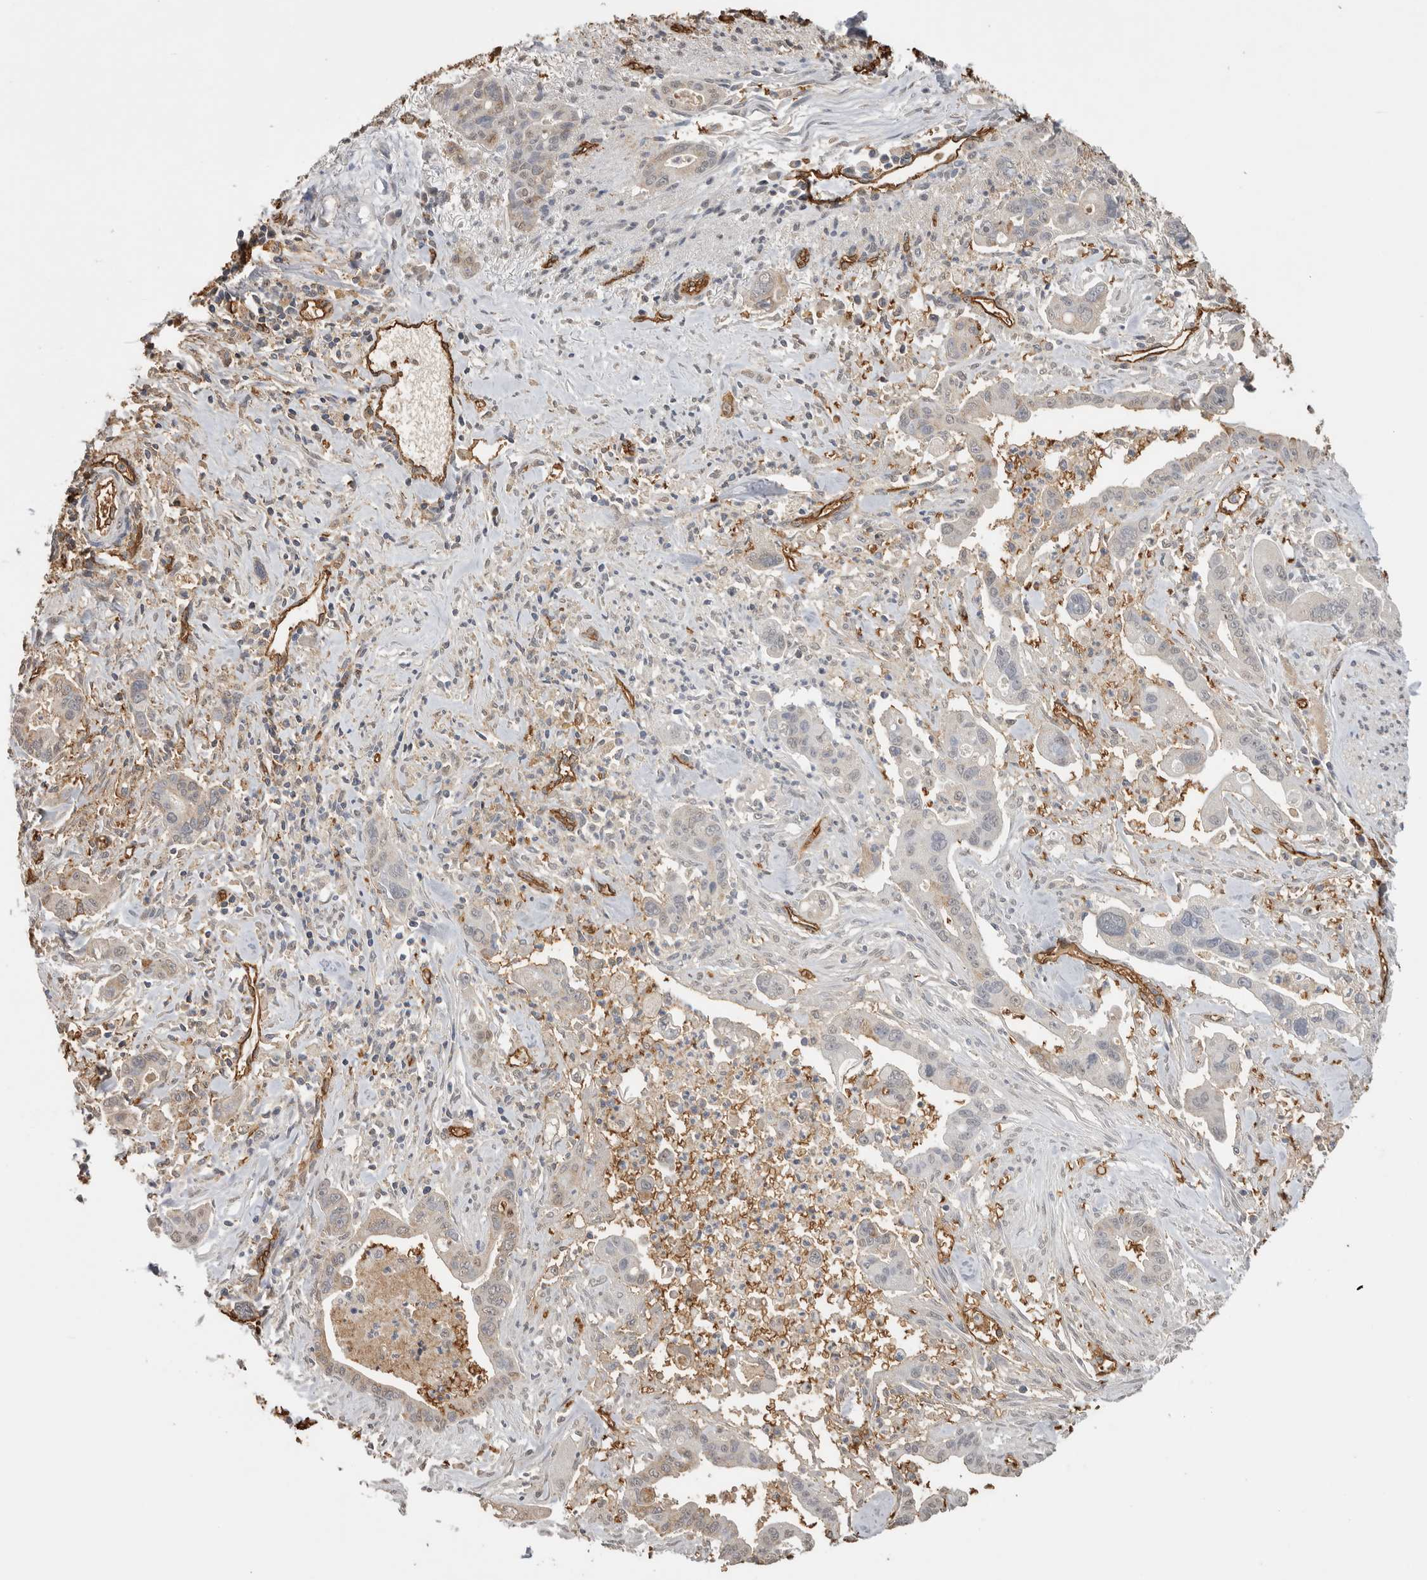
{"staining": {"intensity": "weak", "quantity": "<25%", "location": "cytoplasmic/membranous"}, "tissue": "pancreatic cancer", "cell_type": "Tumor cells", "image_type": "cancer", "snomed": [{"axis": "morphology", "description": "Adenocarcinoma, NOS"}, {"axis": "topography", "description": "Pancreas"}], "caption": "Immunohistochemical staining of pancreatic cancer exhibits no significant expression in tumor cells. (IHC, brightfield microscopy, high magnification).", "gene": "IL27", "patient": {"sex": "male", "age": 70}}